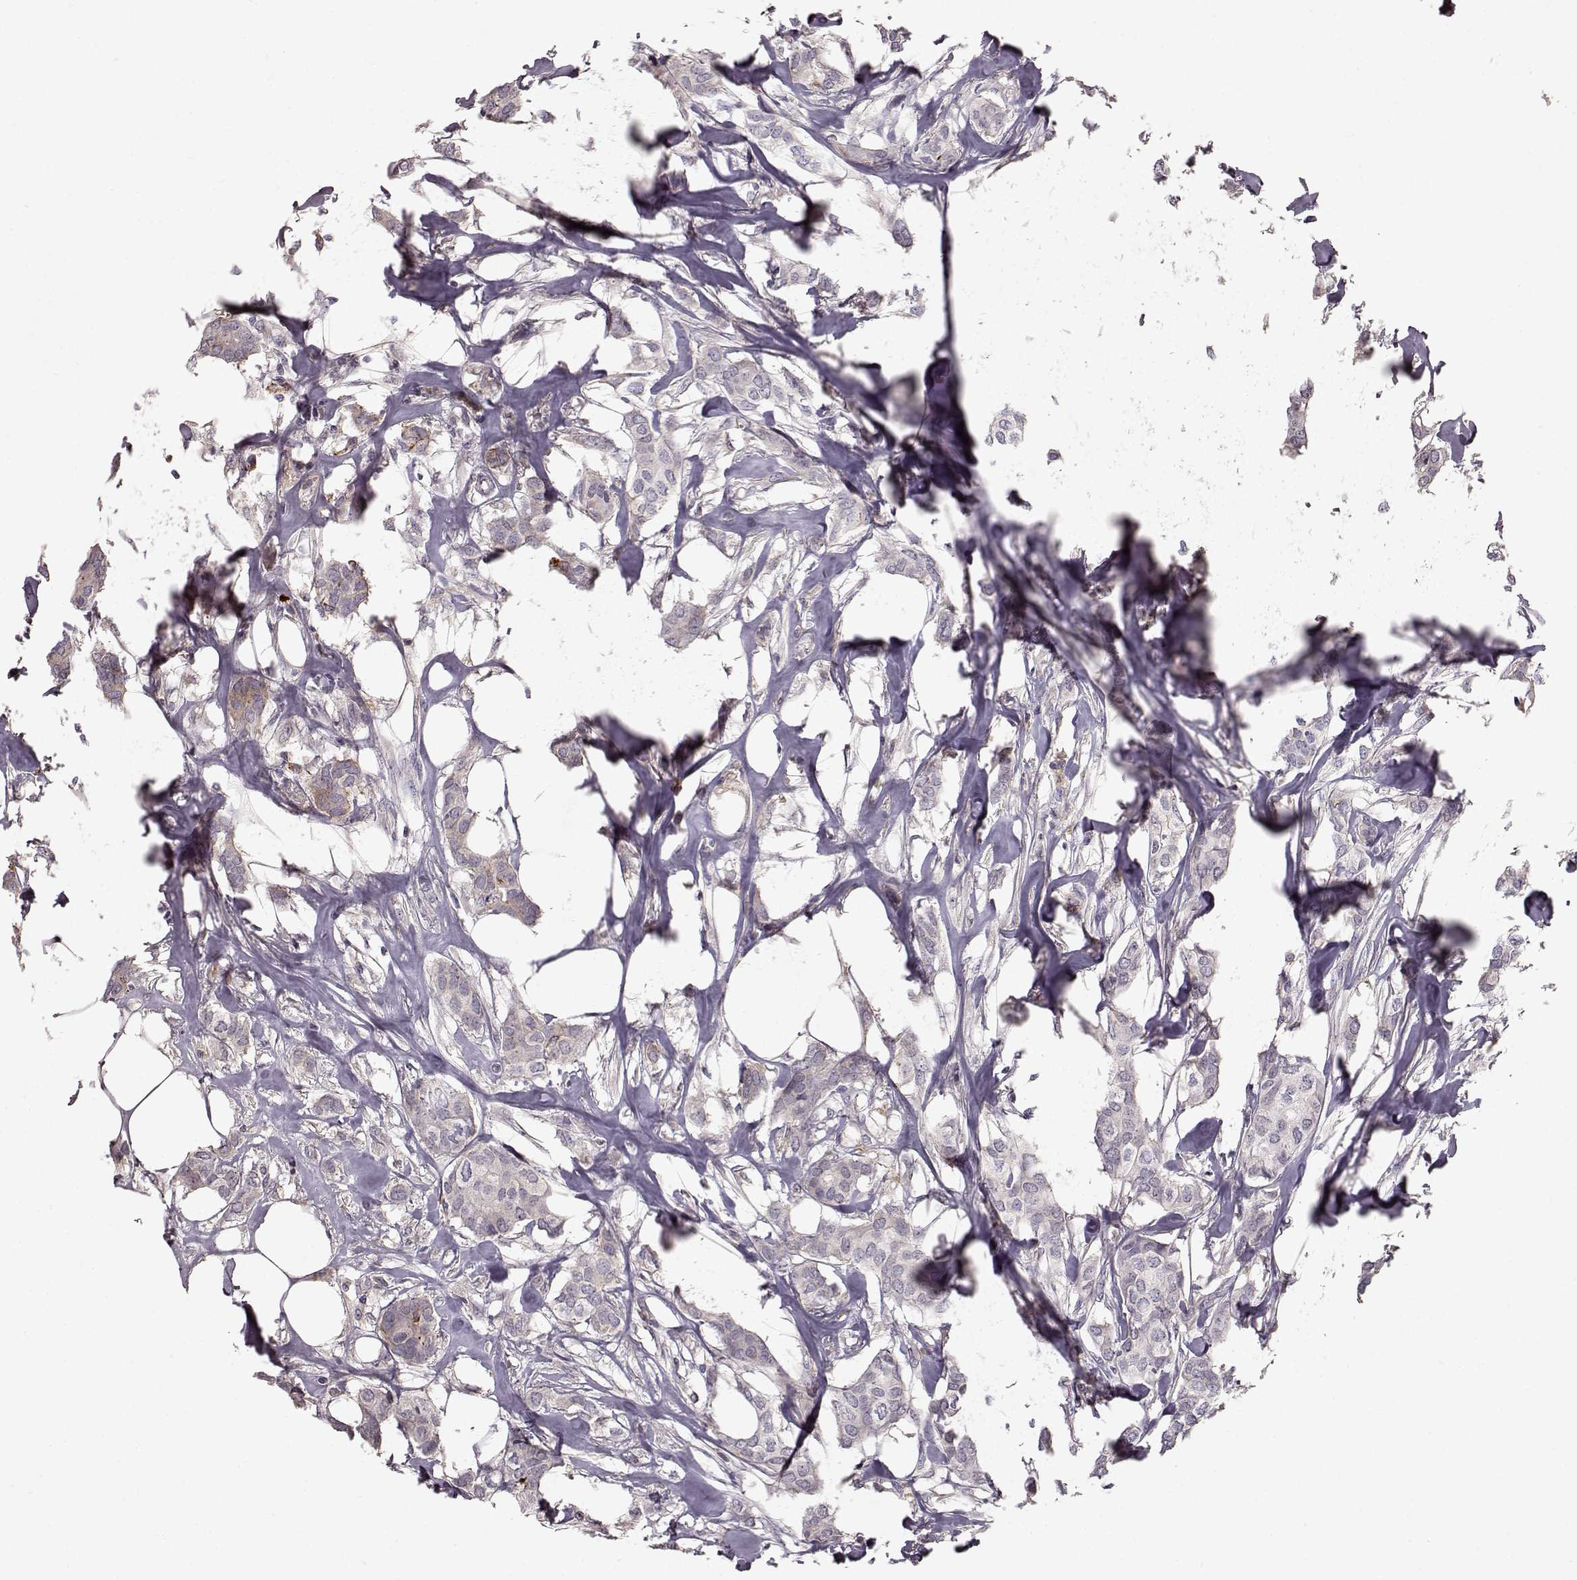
{"staining": {"intensity": "negative", "quantity": "none", "location": "none"}, "tissue": "breast cancer", "cell_type": "Tumor cells", "image_type": "cancer", "snomed": [{"axis": "morphology", "description": "Duct carcinoma"}, {"axis": "topography", "description": "Breast"}], "caption": "This is a micrograph of immunohistochemistry (IHC) staining of breast invasive ductal carcinoma, which shows no staining in tumor cells.", "gene": "CCNF", "patient": {"sex": "female", "age": 62}}